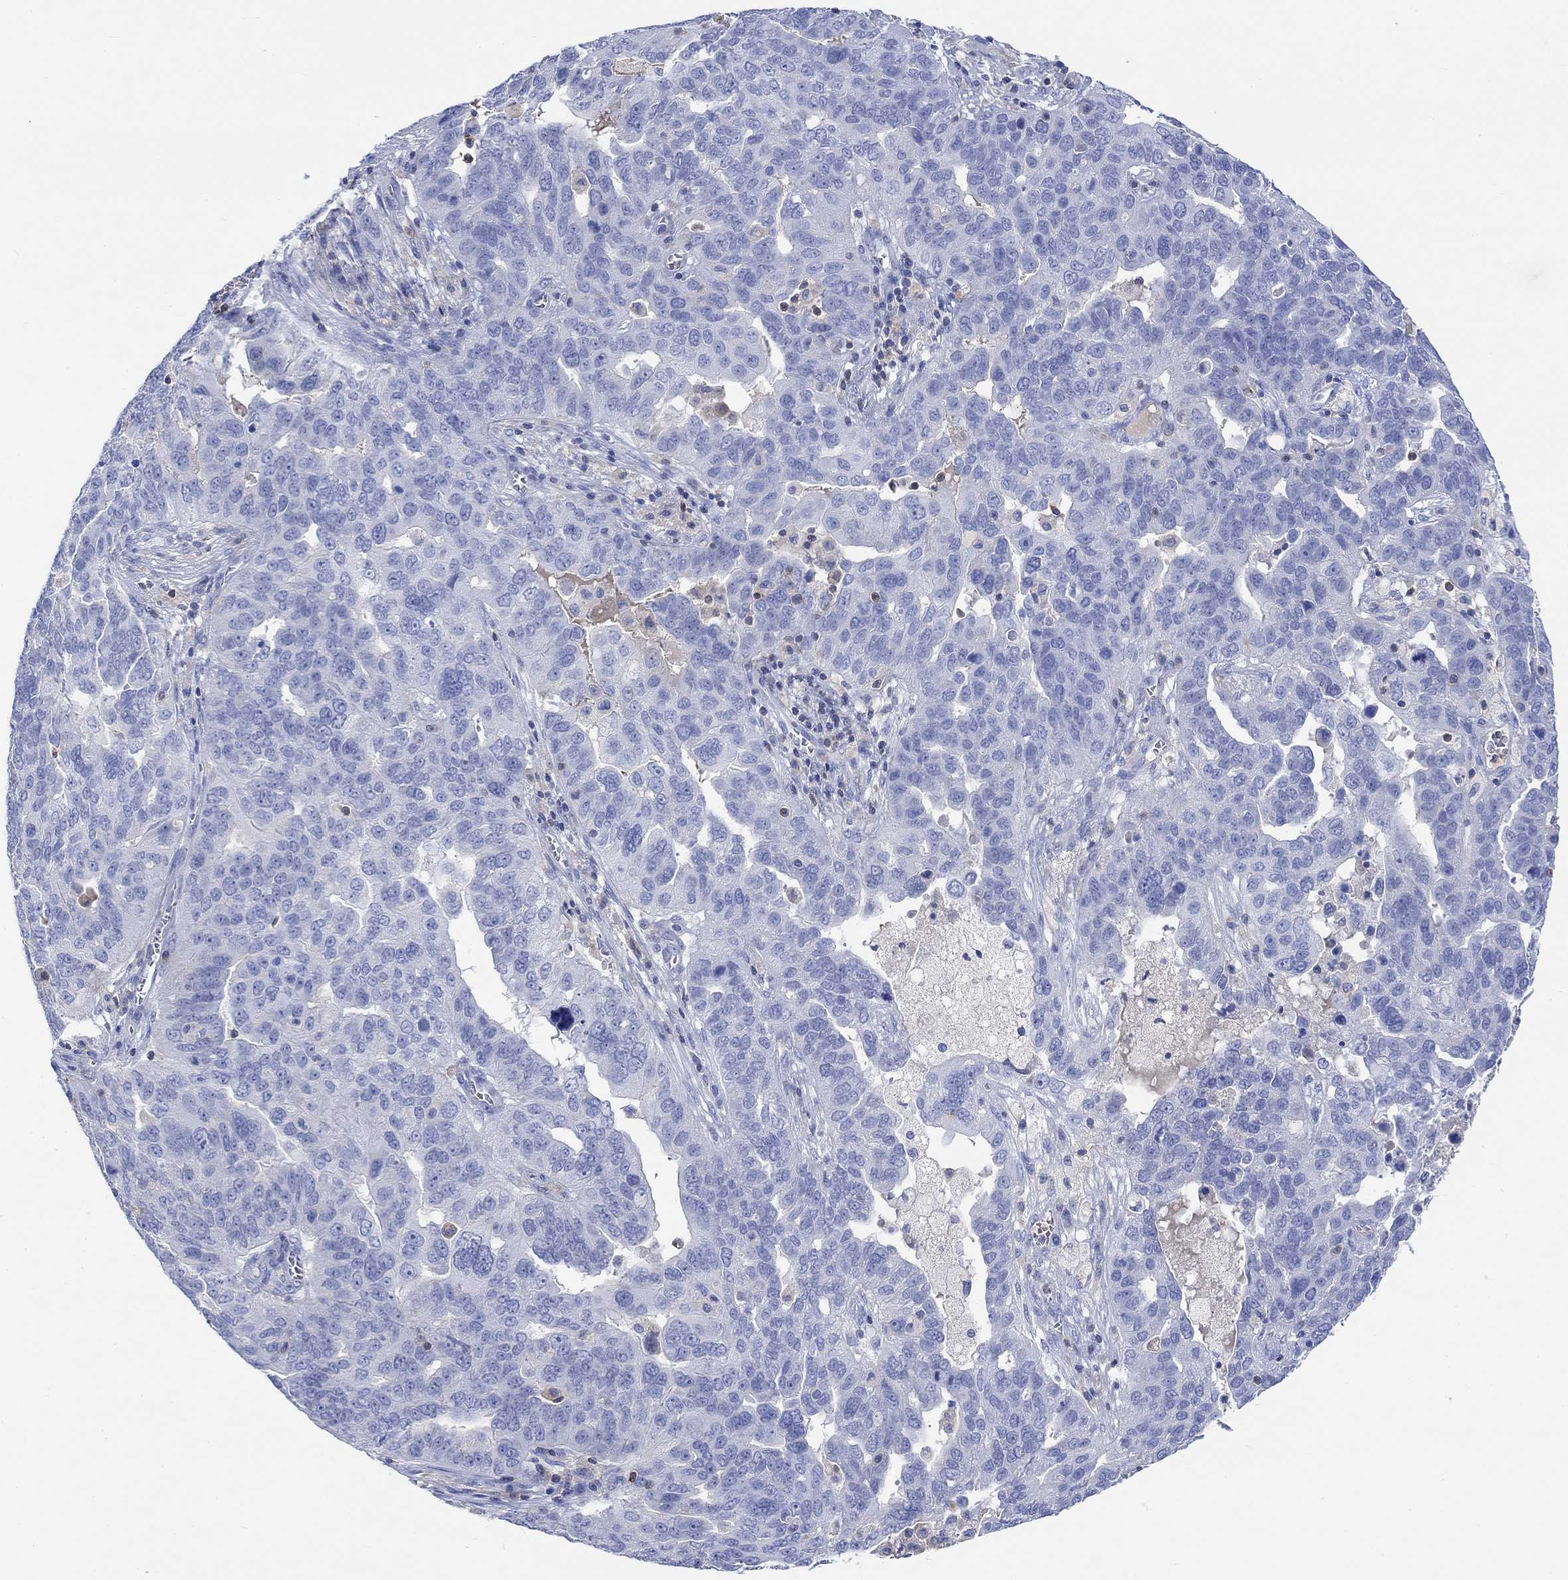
{"staining": {"intensity": "negative", "quantity": "none", "location": "none"}, "tissue": "ovarian cancer", "cell_type": "Tumor cells", "image_type": "cancer", "snomed": [{"axis": "morphology", "description": "Carcinoma, endometroid"}, {"axis": "topography", "description": "Soft tissue"}, {"axis": "topography", "description": "Ovary"}], "caption": "IHC micrograph of neoplastic tissue: endometroid carcinoma (ovarian) stained with DAB (3,3'-diaminobenzidine) displays no significant protein expression in tumor cells.", "gene": "GCM1", "patient": {"sex": "female", "age": 52}}